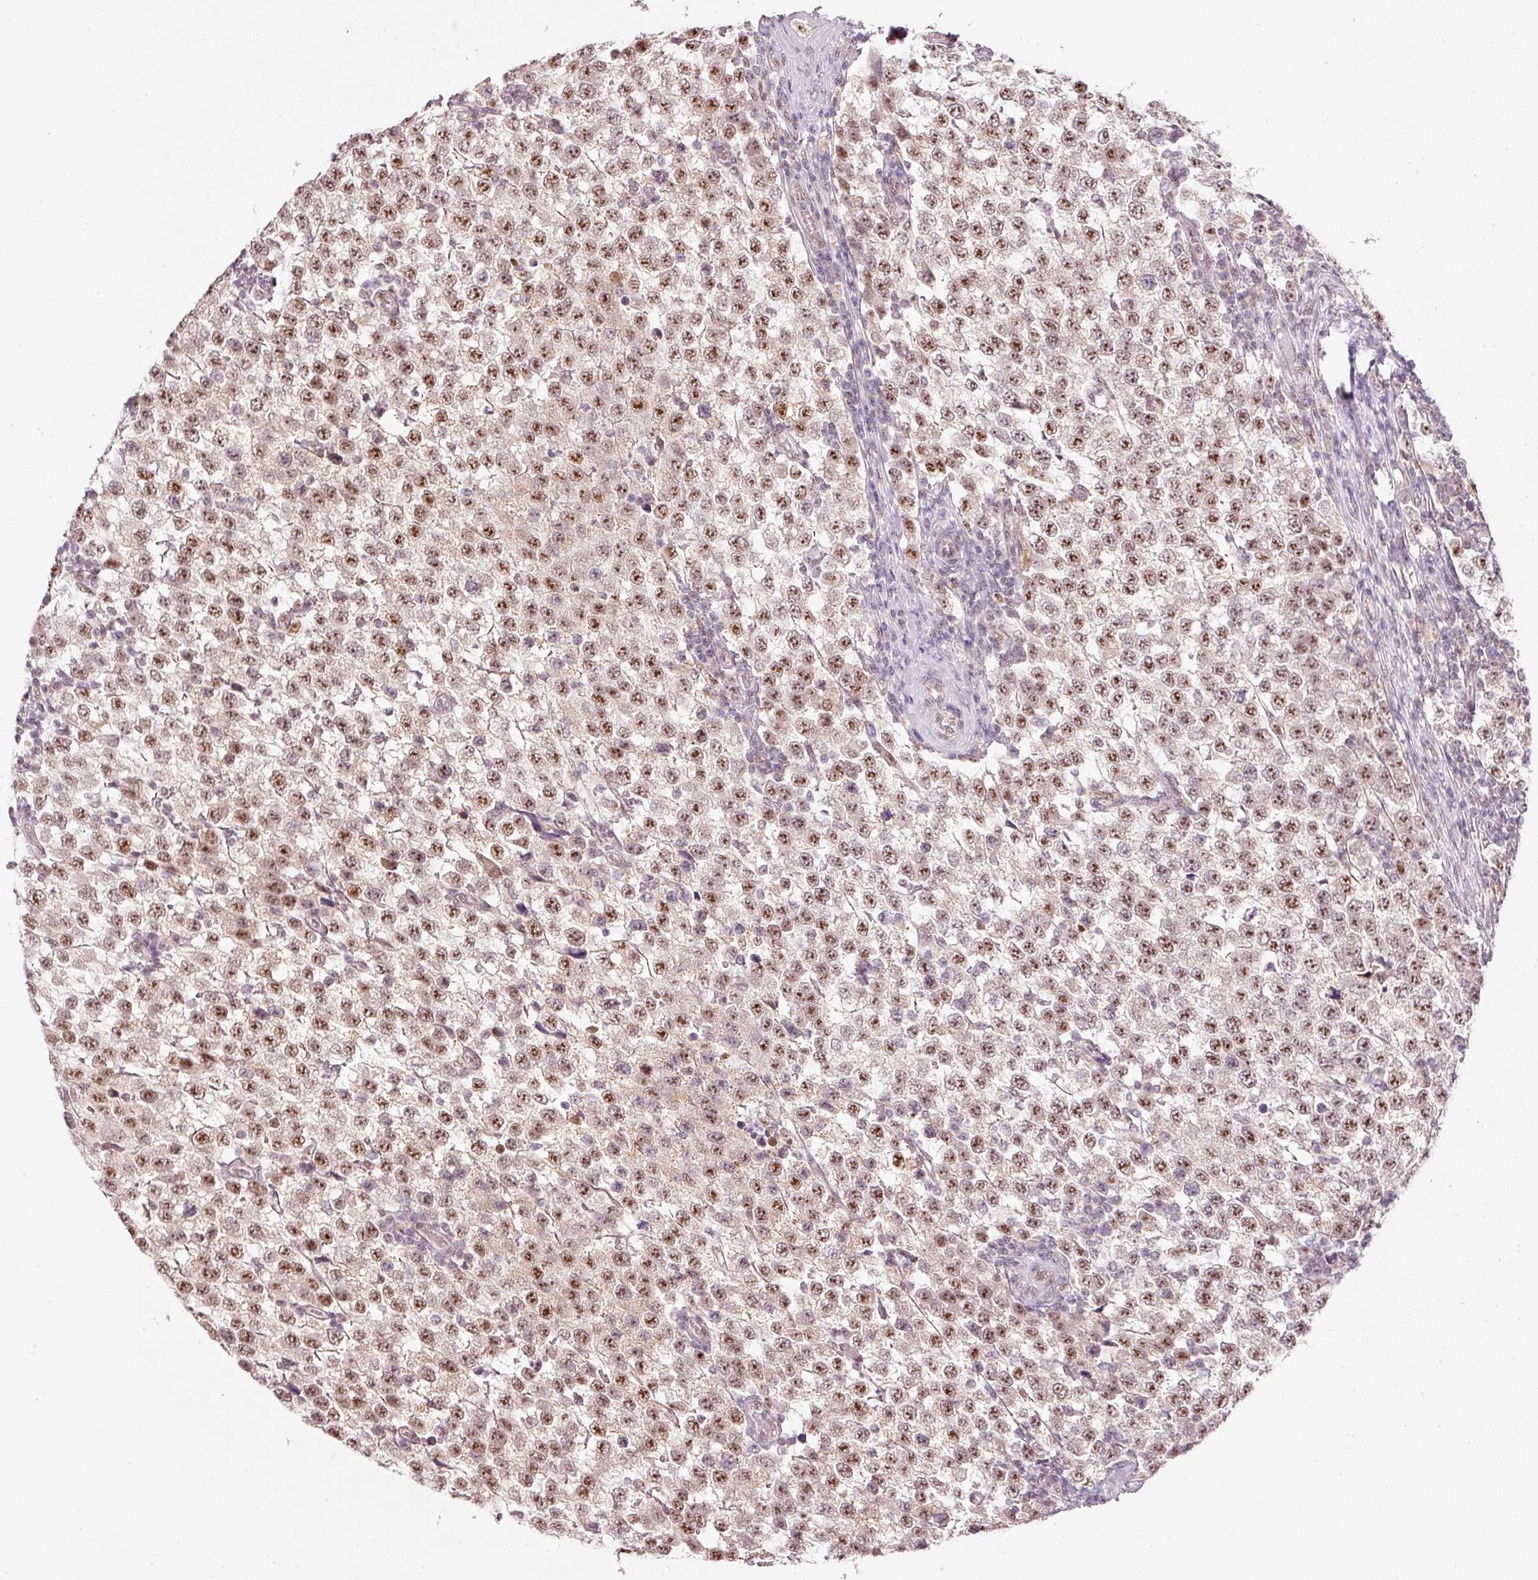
{"staining": {"intensity": "strong", "quantity": "25%-75%", "location": "nuclear"}, "tissue": "testis cancer", "cell_type": "Tumor cells", "image_type": "cancer", "snomed": [{"axis": "morphology", "description": "Seminoma, NOS"}, {"axis": "topography", "description": "Testis"}], "caption": "A brown stain shows strong nuclear expression of a protein in human testis cancer (seminoma) tumor cells.", "gene": "FSTL3", "patient": {"sex": "male", "age": 34}}